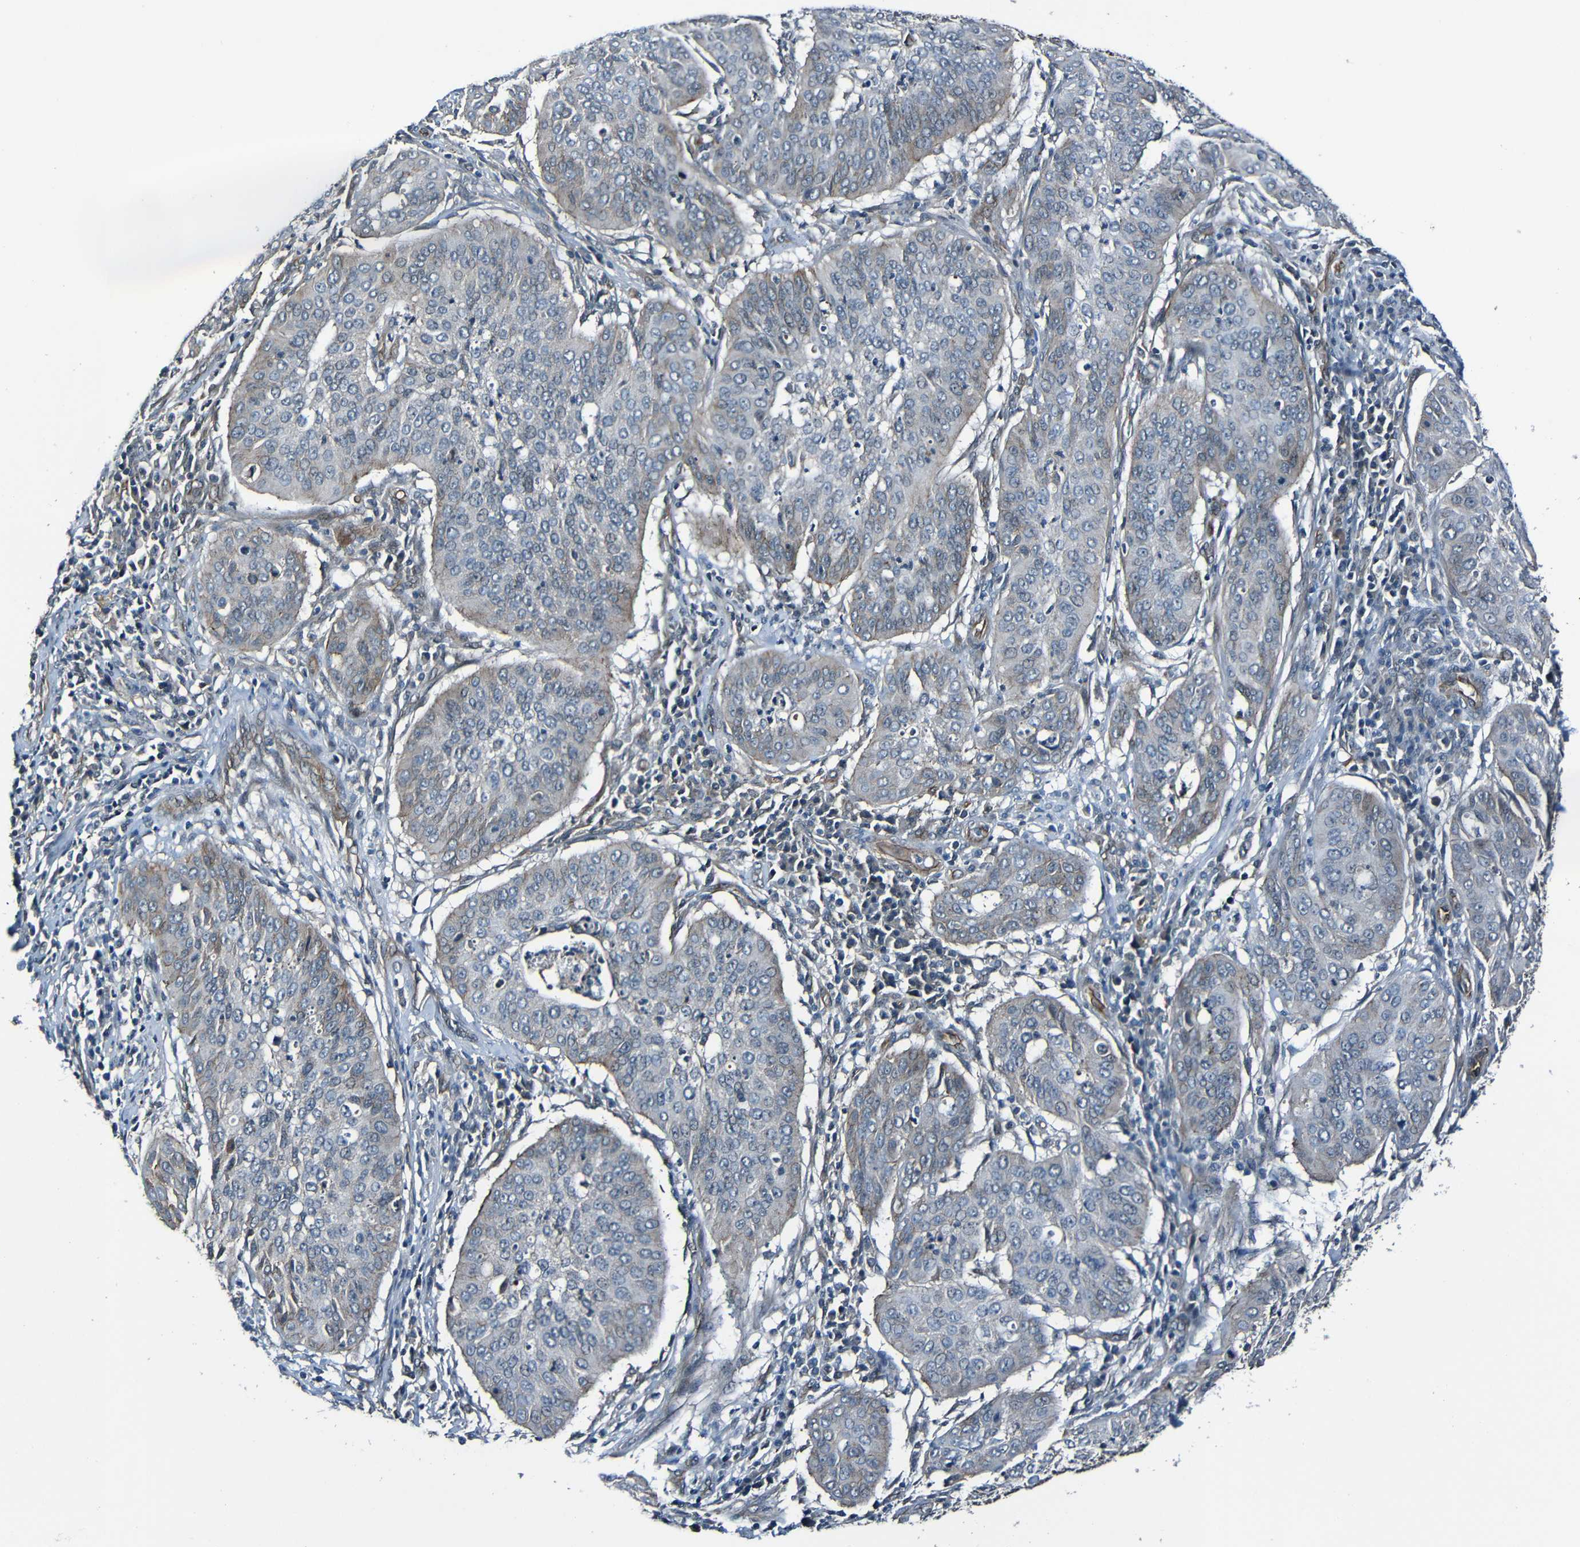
{"staining": {"intensity": "negative", "quantity": "none", "location": "none"}, "tissue": "cervical cancer", "cell_type": "Tumor cells", "image_type": "cancer", "snomed": [{"axis": "morphology", "description": "Normal tissue, NOS"}, {"axis": "morphology", "description": "Squamous cell carcinoma, NOS"}, {"axis": "topography", "description": "Cervix"}], "caption": "Immunohistochemistry photomicrograph of cervical squamous cell carcinoma stained for a protein (brown), which reveals no expression in tumor cells.", "gene": "LGR5", "patient": {"sex": "female", "age": 39}}